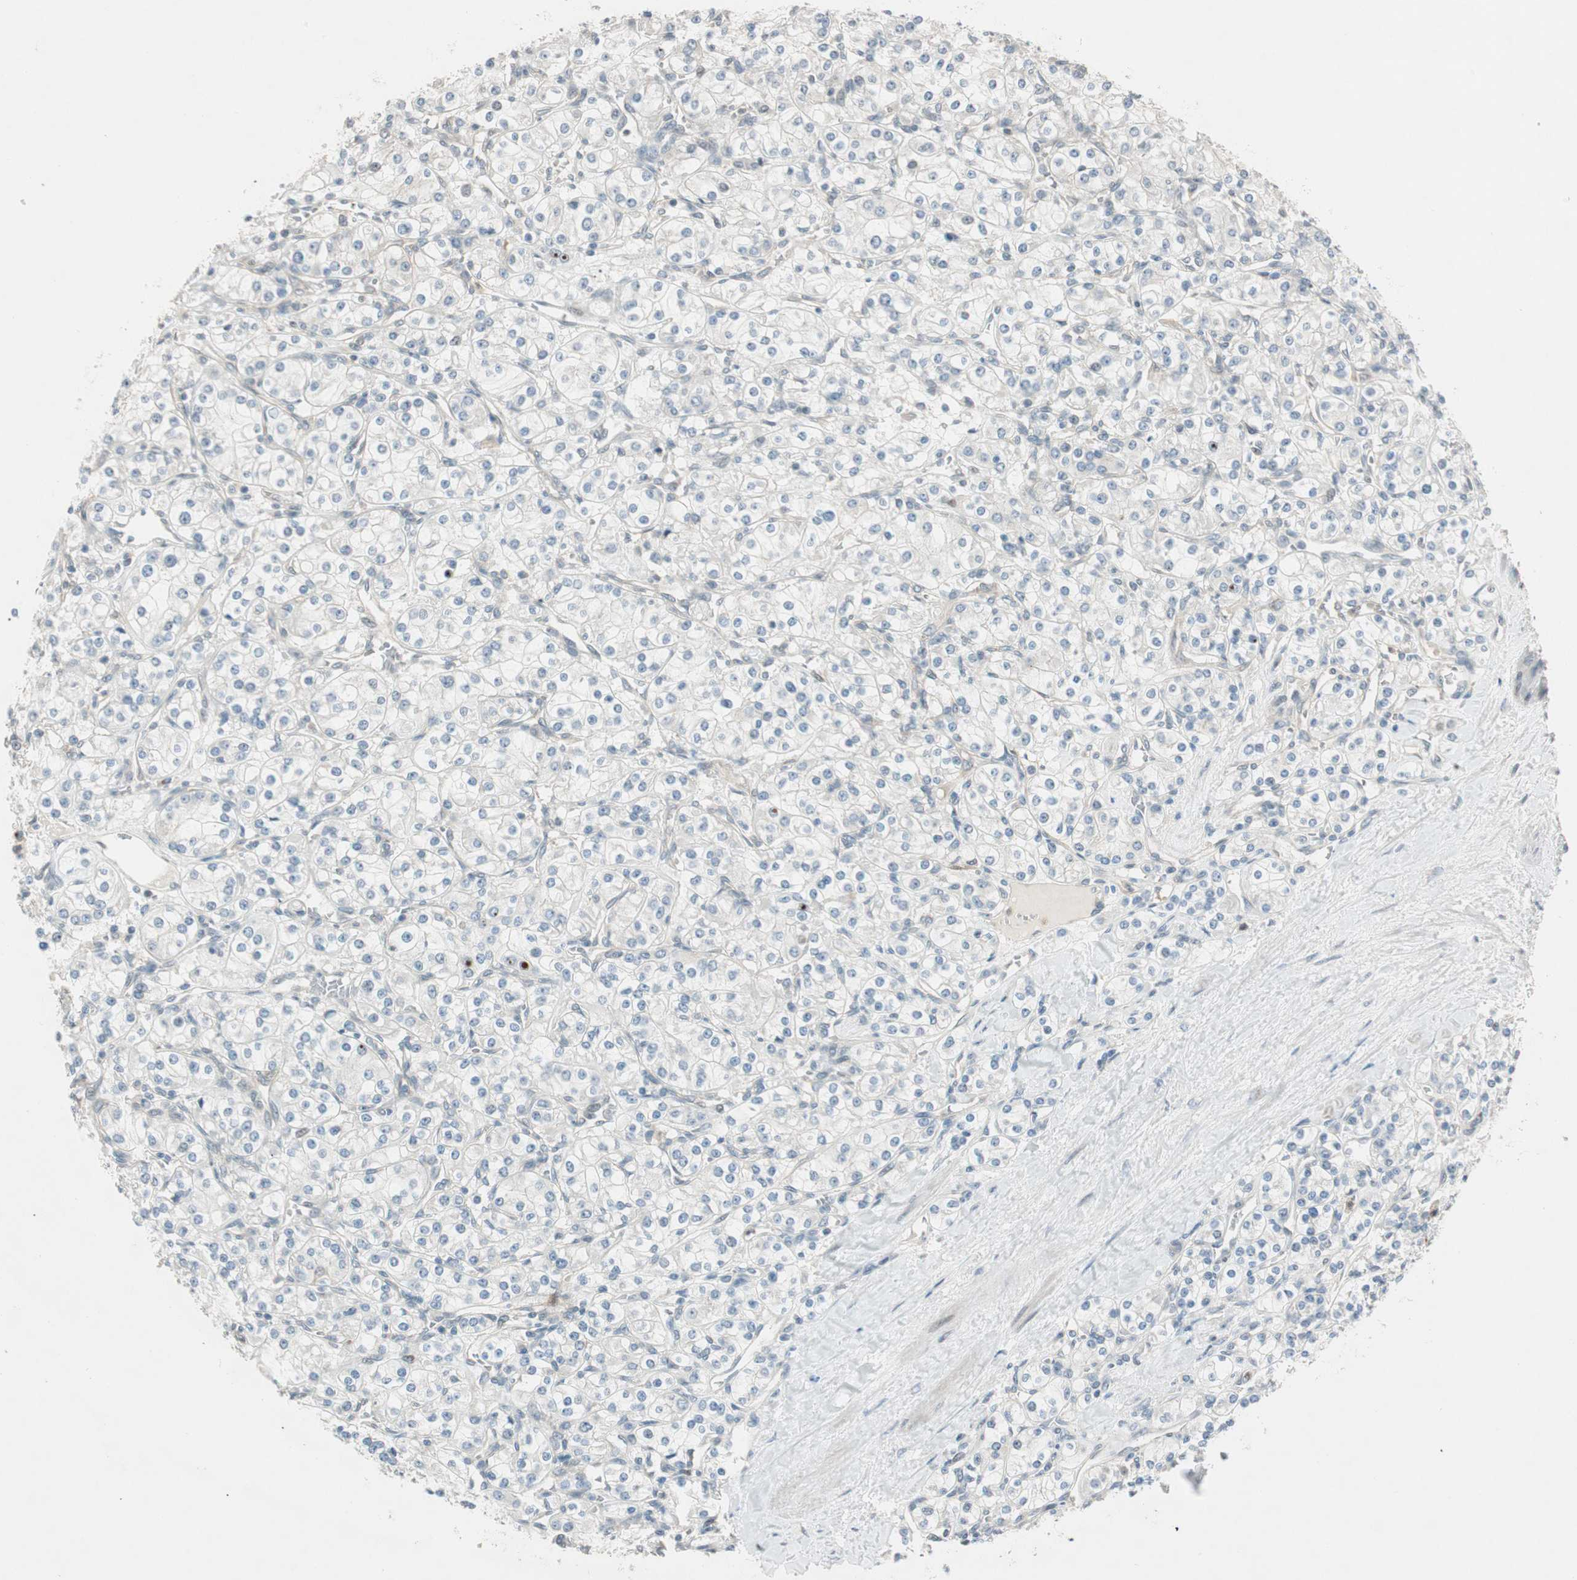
{"staining": {"intensity": "negative", "quantity": "none", "location": "none"}, "tissue": "renal cancer", "cell_type": "Tumor cells", "image_type": "cancer", "snomed": [{"axis": "morphology", "description": "Adenocarcinoma, NOS"}, {"axis": "topography", "description": "Kidney"}], "caption": "Immunohistochemistry (IHC) of renal adenocarcinoma displays no staining in tumor cells.", "gene": "CGRRF1", "patient": {"sex": "male", "age": 77}}